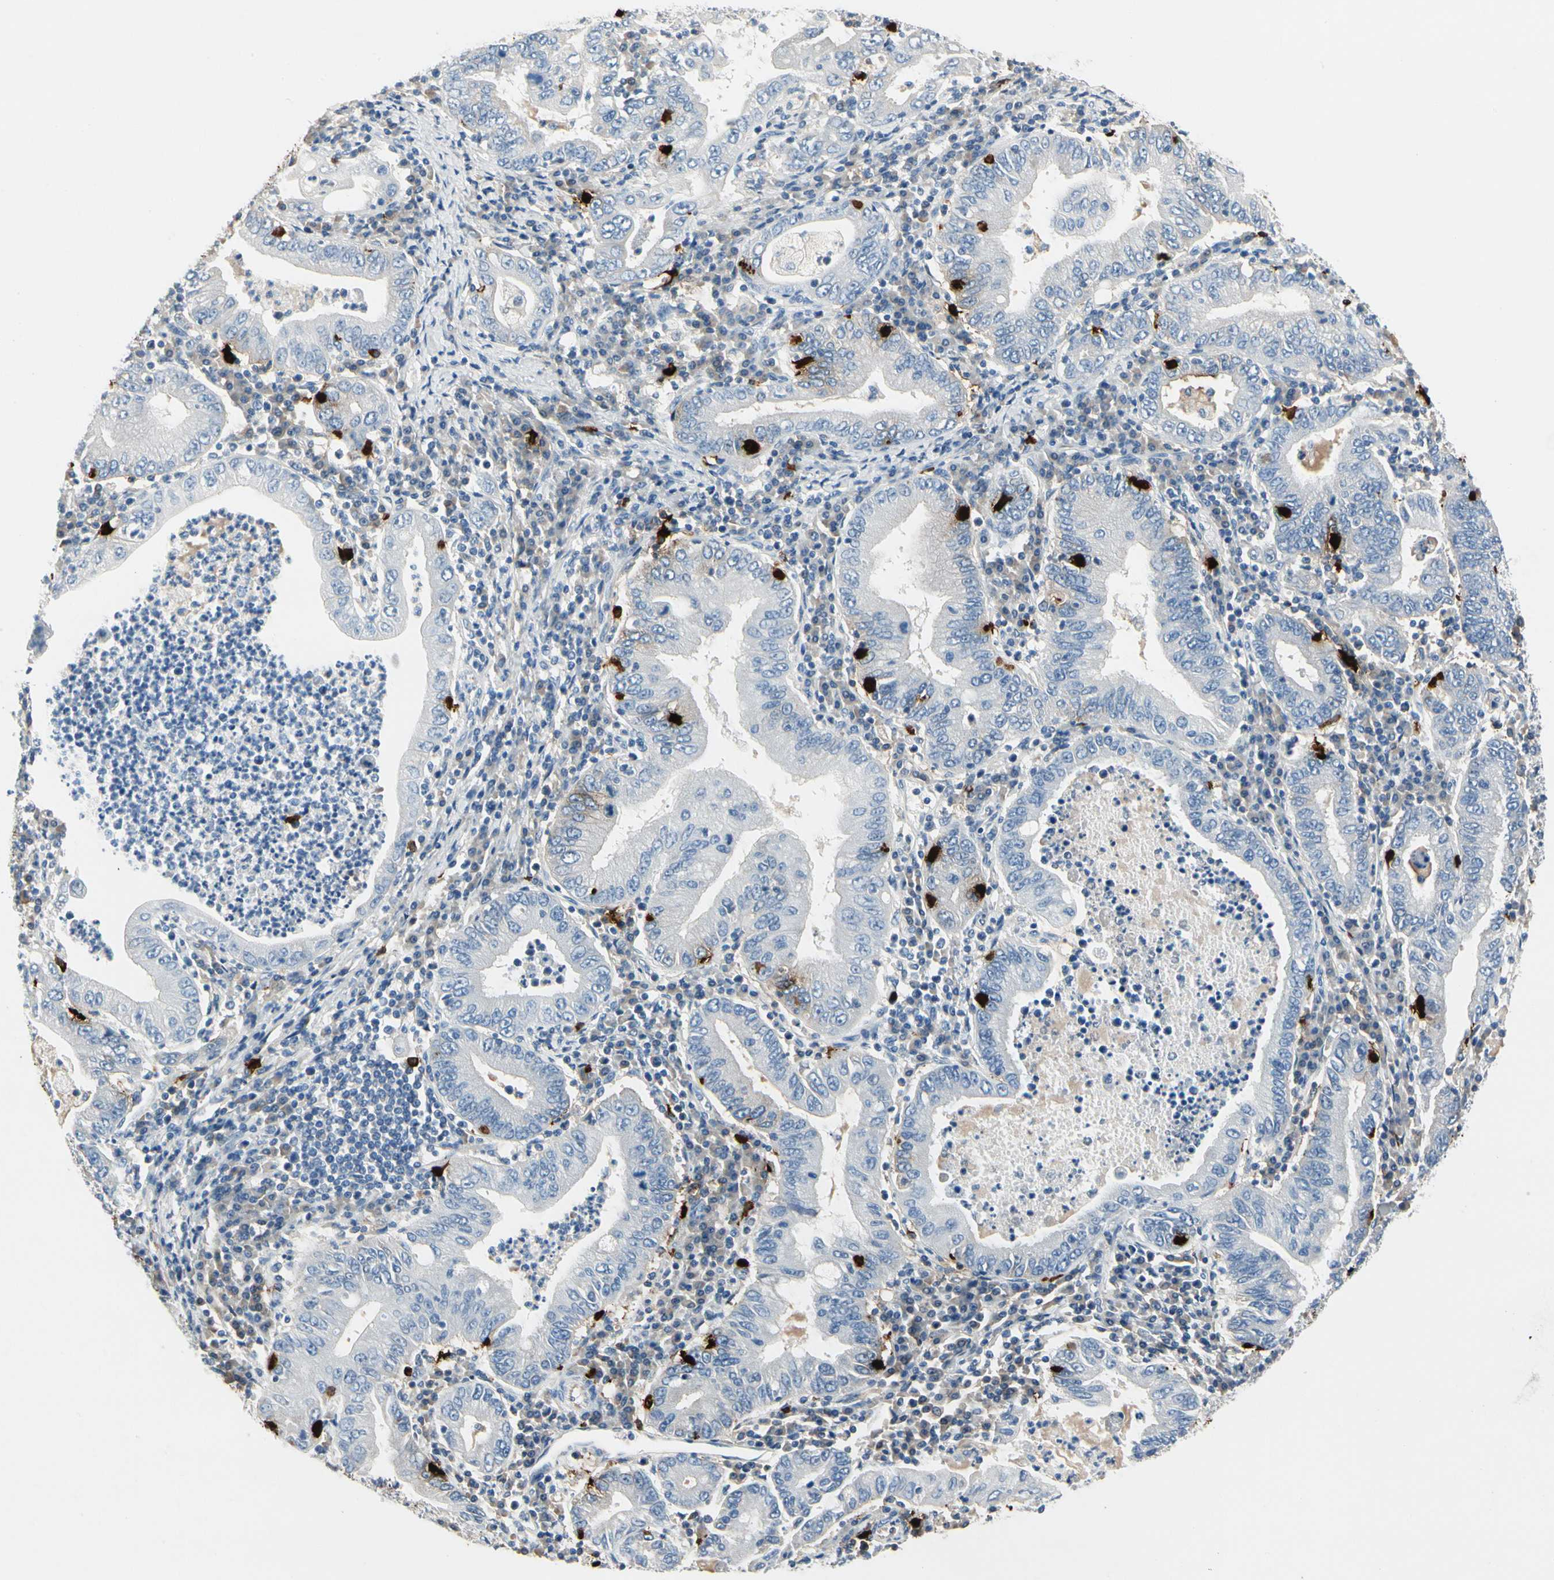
{"staining": {"intensity": "negative", "quantity": "none", "location": "none"}, "tissue": "stomach cancer", "cell_type": "Tumor cells", "image_type": "cancer", "snomed": [{"axis": "morphology", "description": "Normal tissue, NOS"}, {"axis": "morphology", "description": "Adenocarcinoma, NOS"}, {"axis": "topography", "description": "Esophagus"}, {"axis": "topography", "description": "Stomach, upper"}, {"axis": "topography", "description": "Peripheral nerve tissue"}], "caption": "Immunohistochemistry (IHC) of stomach adenocarcinoma displays no staining in tumor cells.", "gene": "CPA3", "patient": {"sex": "male", "age": 62}}